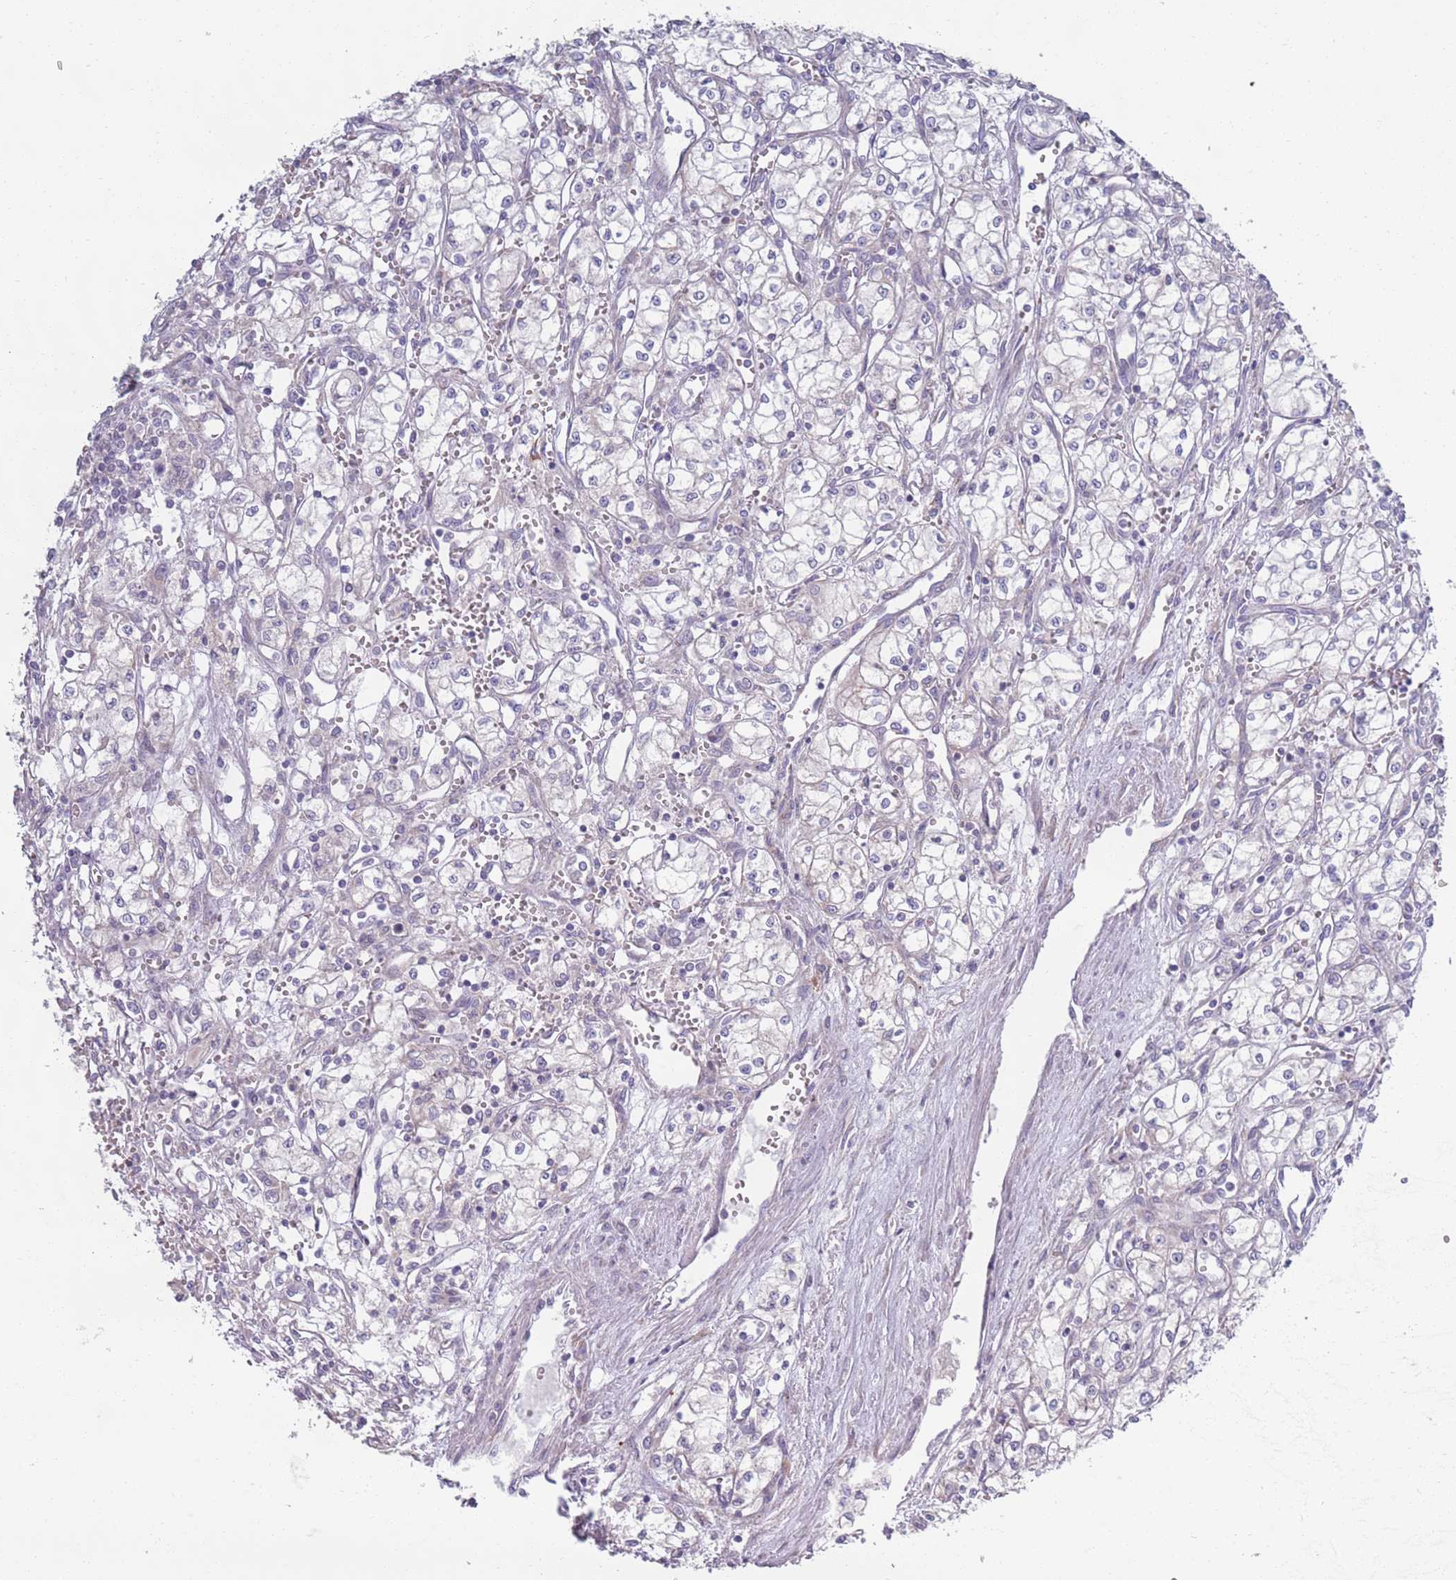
{"staining": {"intensity": "negative", "quantity": "none", "location": "none"}, "tissue": "renal cancer", "cell_type": "Tumor cells", "image_type": "cancer", "snomed": [{"axis": "morphology", "description": "Adenocarcinoma, NOS"}, {"axis": "topography", "description": "Kidney"}], "caption": "Immunohistochemical staining of renal cancer displays no significant positivity in tumor cells. Brightfield microscopy of immunohistochemistry stained with DAB (brown) and hematoxylin (blue), captured at high magnification.", "gene": "LTB", "patient": {"sex": "male", "age": 59}}